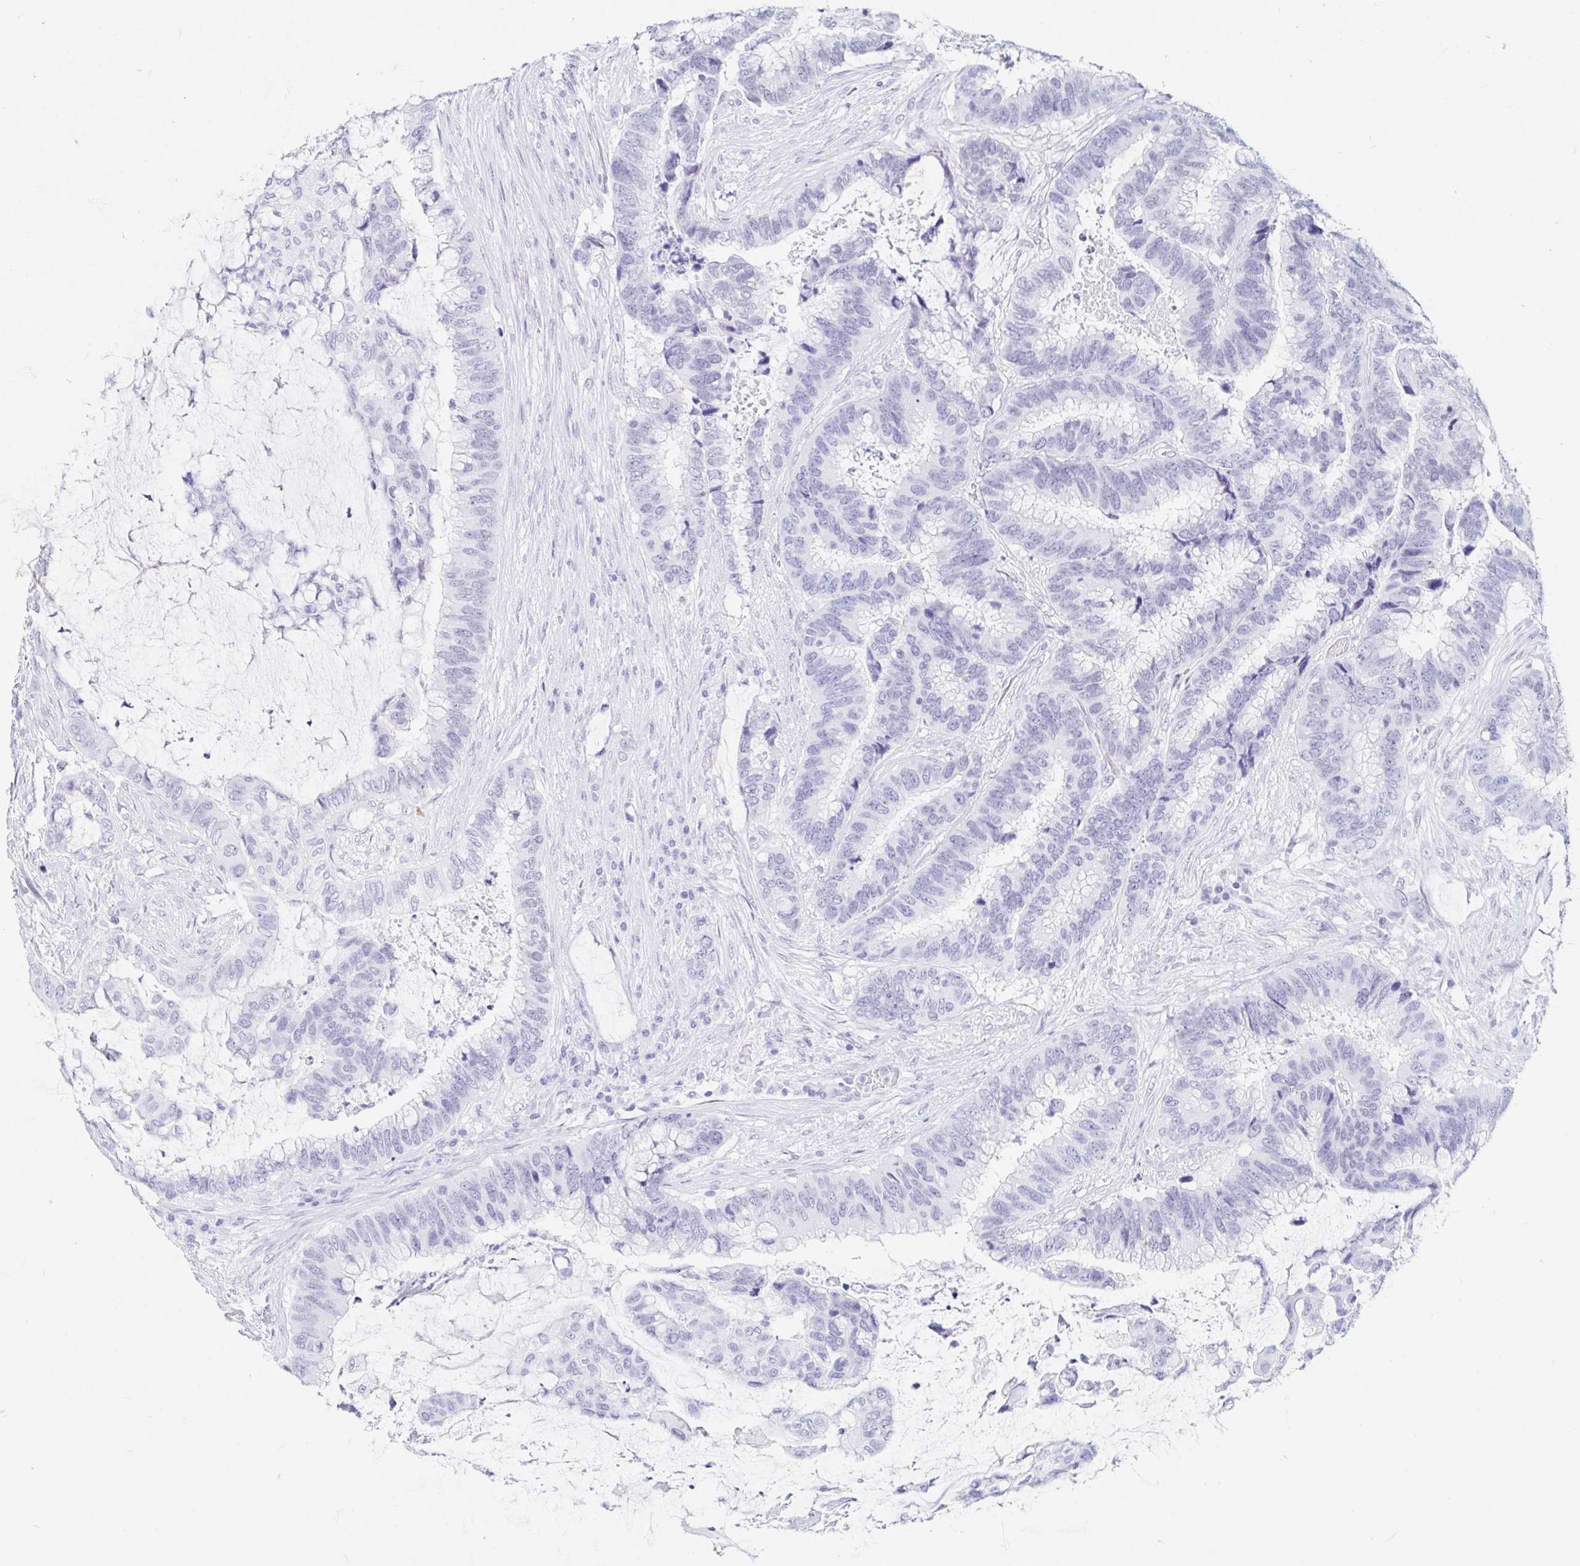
{"staining": {"intensity": "negative", "quantity": "none", "location": "none"}, "tissue": "colorectal cancer", "cell_type": "Tumor cells", "image_type": "cancer", "snomed": [{"axis": "morphology", "description": "Adenocarcinoma, NOS"}, {"axis": "topography", "description": "Rectum"}], "caption": "A photomicrograph of colorectal cancer stained for a protein exhibits no brown staining in tumor cells.", "gene": "OR6T1", "patient": {"sex": "female", "age": 59}}